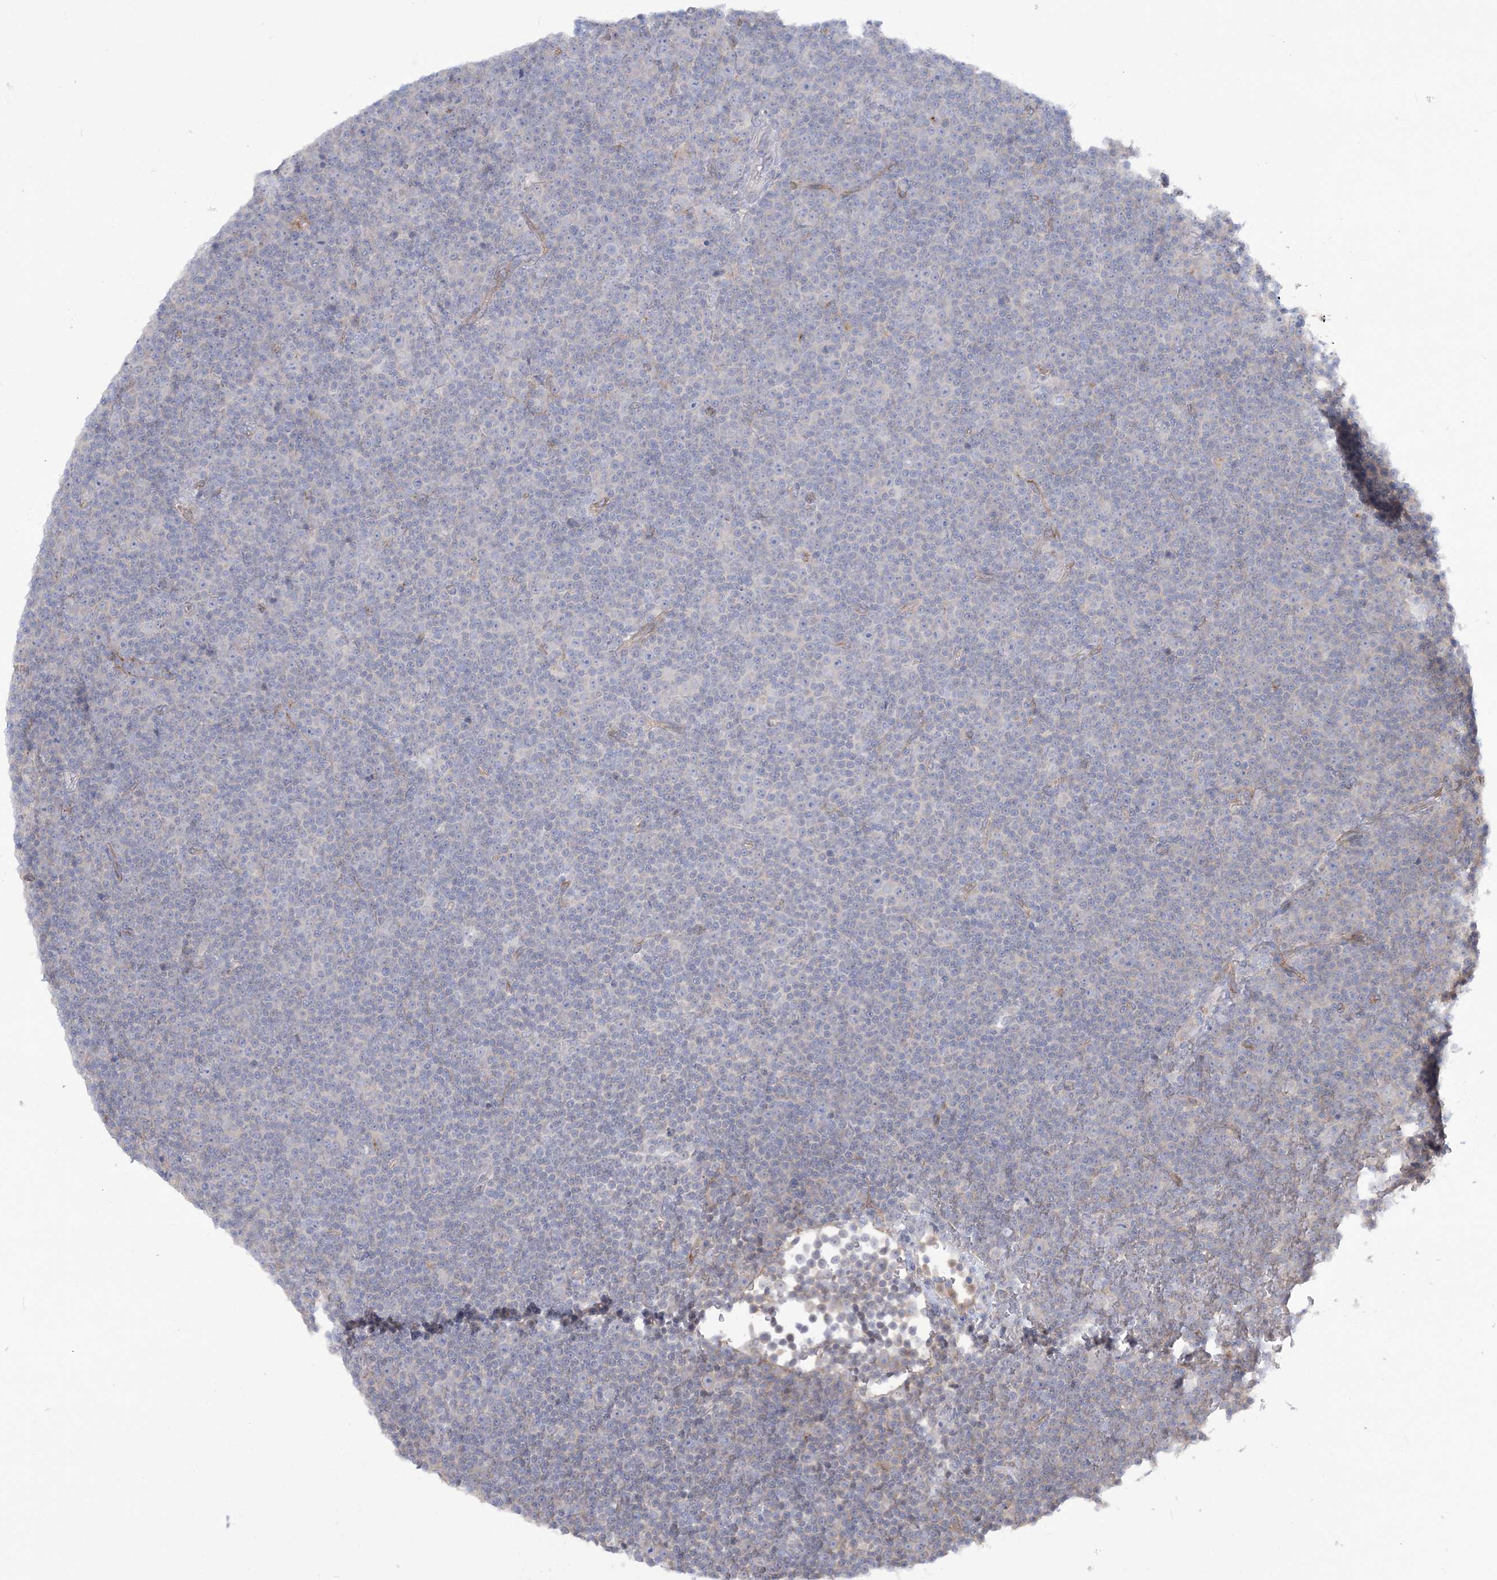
{"staining": {"intensity": "negative", "quantity": "none", "location": "none"}, "tissue": "lymphoma", "cell_type": "Tumor cells", "image_type": "cancer", "snomed": [{"axis": "morphology", "description": "Malignant lymphoma, non-Hodgkin's type, Low grade"}, {"axis": "topography", "description": "Lymph node"}], "caption": "A histopathology image of human malignant lymphoma, non-Hodgkin's type (low-grade) is negative for staining in tumor cells.", "gene": "FARSB", "patient": {"sex": "female", "age": 67}}